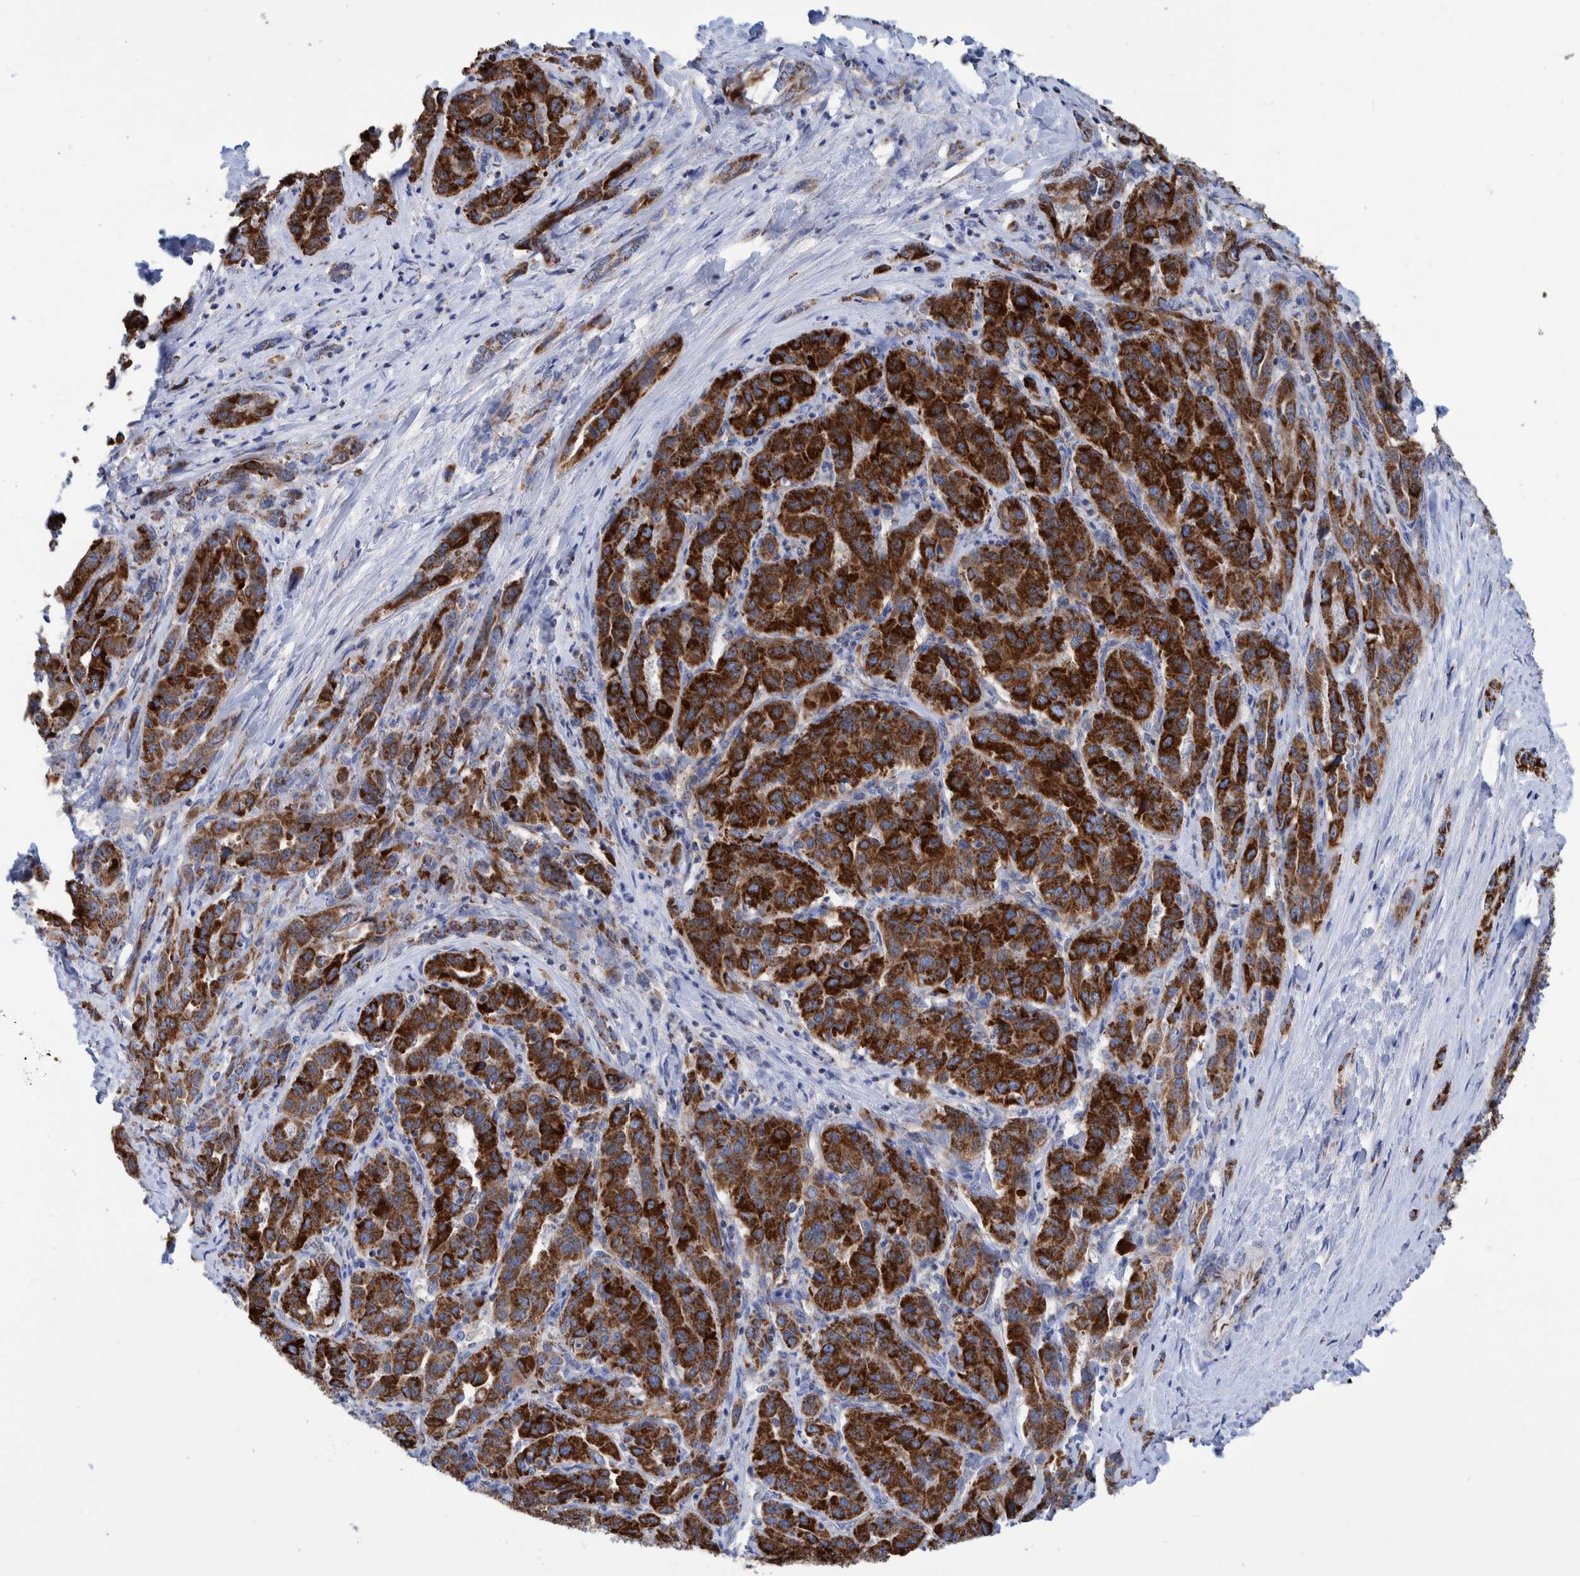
{"staining": {"intensity": "strong", "quantity": ">75%", "location": "cytoplasmic/membranous"}, "tissue": "liver cancer", "cell_type": "Tumor cells", "image_type": "cancer", "snomed": [{"axis": "morphology", "description": "Cholangiocarcinoma"}, {"axis": "topography", "description": "Liver"}], "caption": "Liver cancer was stained to show a protein in brown. There is high levels of strong cytoplasmic/membranous staining in approximately >75% of tumor cells.", "gene": "DECR1", "patient": {"sex": "male", "age": 59}}